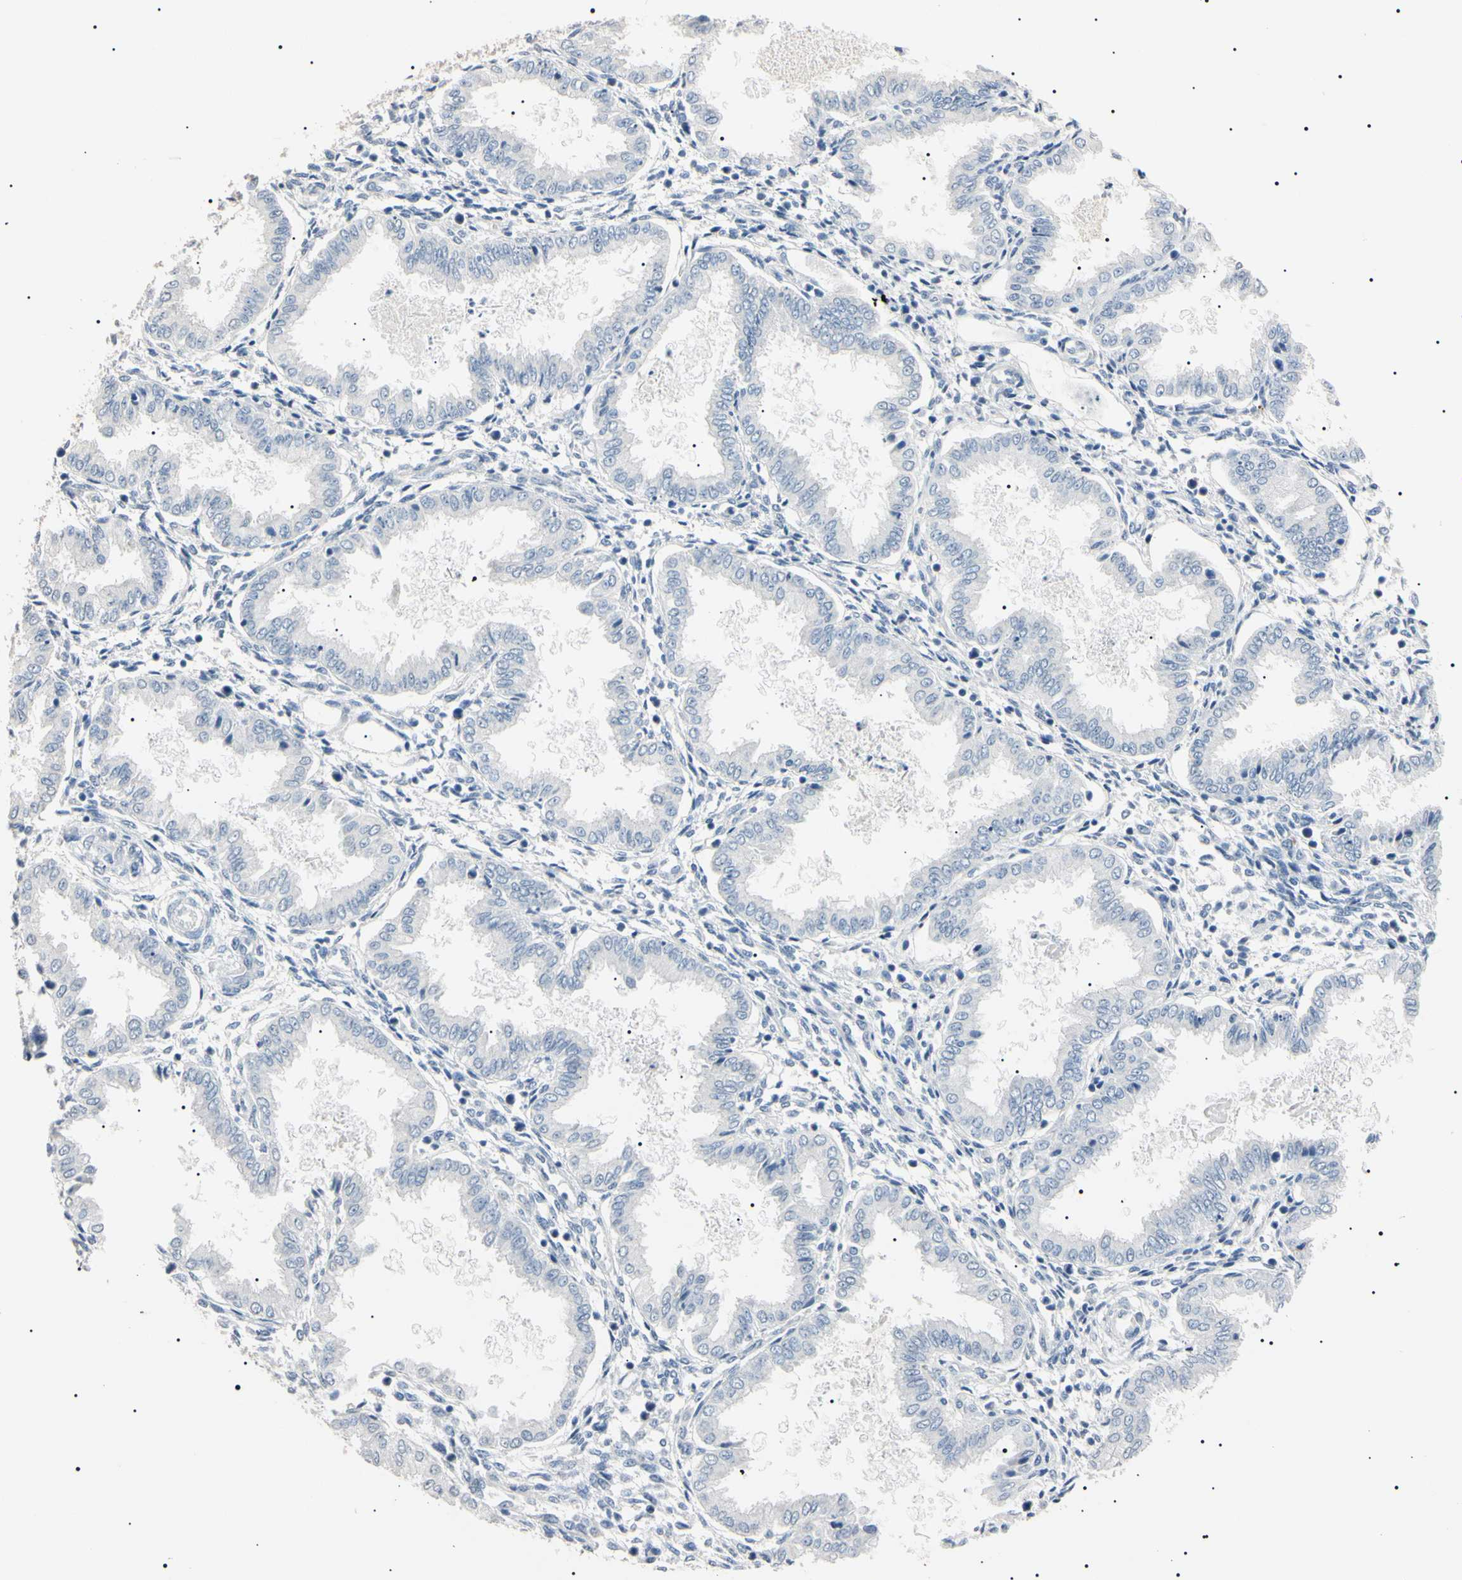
{"staining": {"intensity": "negative", "quantity": "none", "location": "none"}, "tissue": "endometrium", "cell_type": "Cells in endometrial stroma", "image_type": "normal", "snomed": [{"axis": "morphology", "description": "Normal tissue, NOS"}, {"axis": "topography", "description": "Endometrium"}], "caption": "Immunohistochemistry image of normal endometrium stained for a protein (brown), which displays no expression in cells in endometrial stroma.", "gene": "CGB3", "patient": {"sex": "female", "age": 33}}